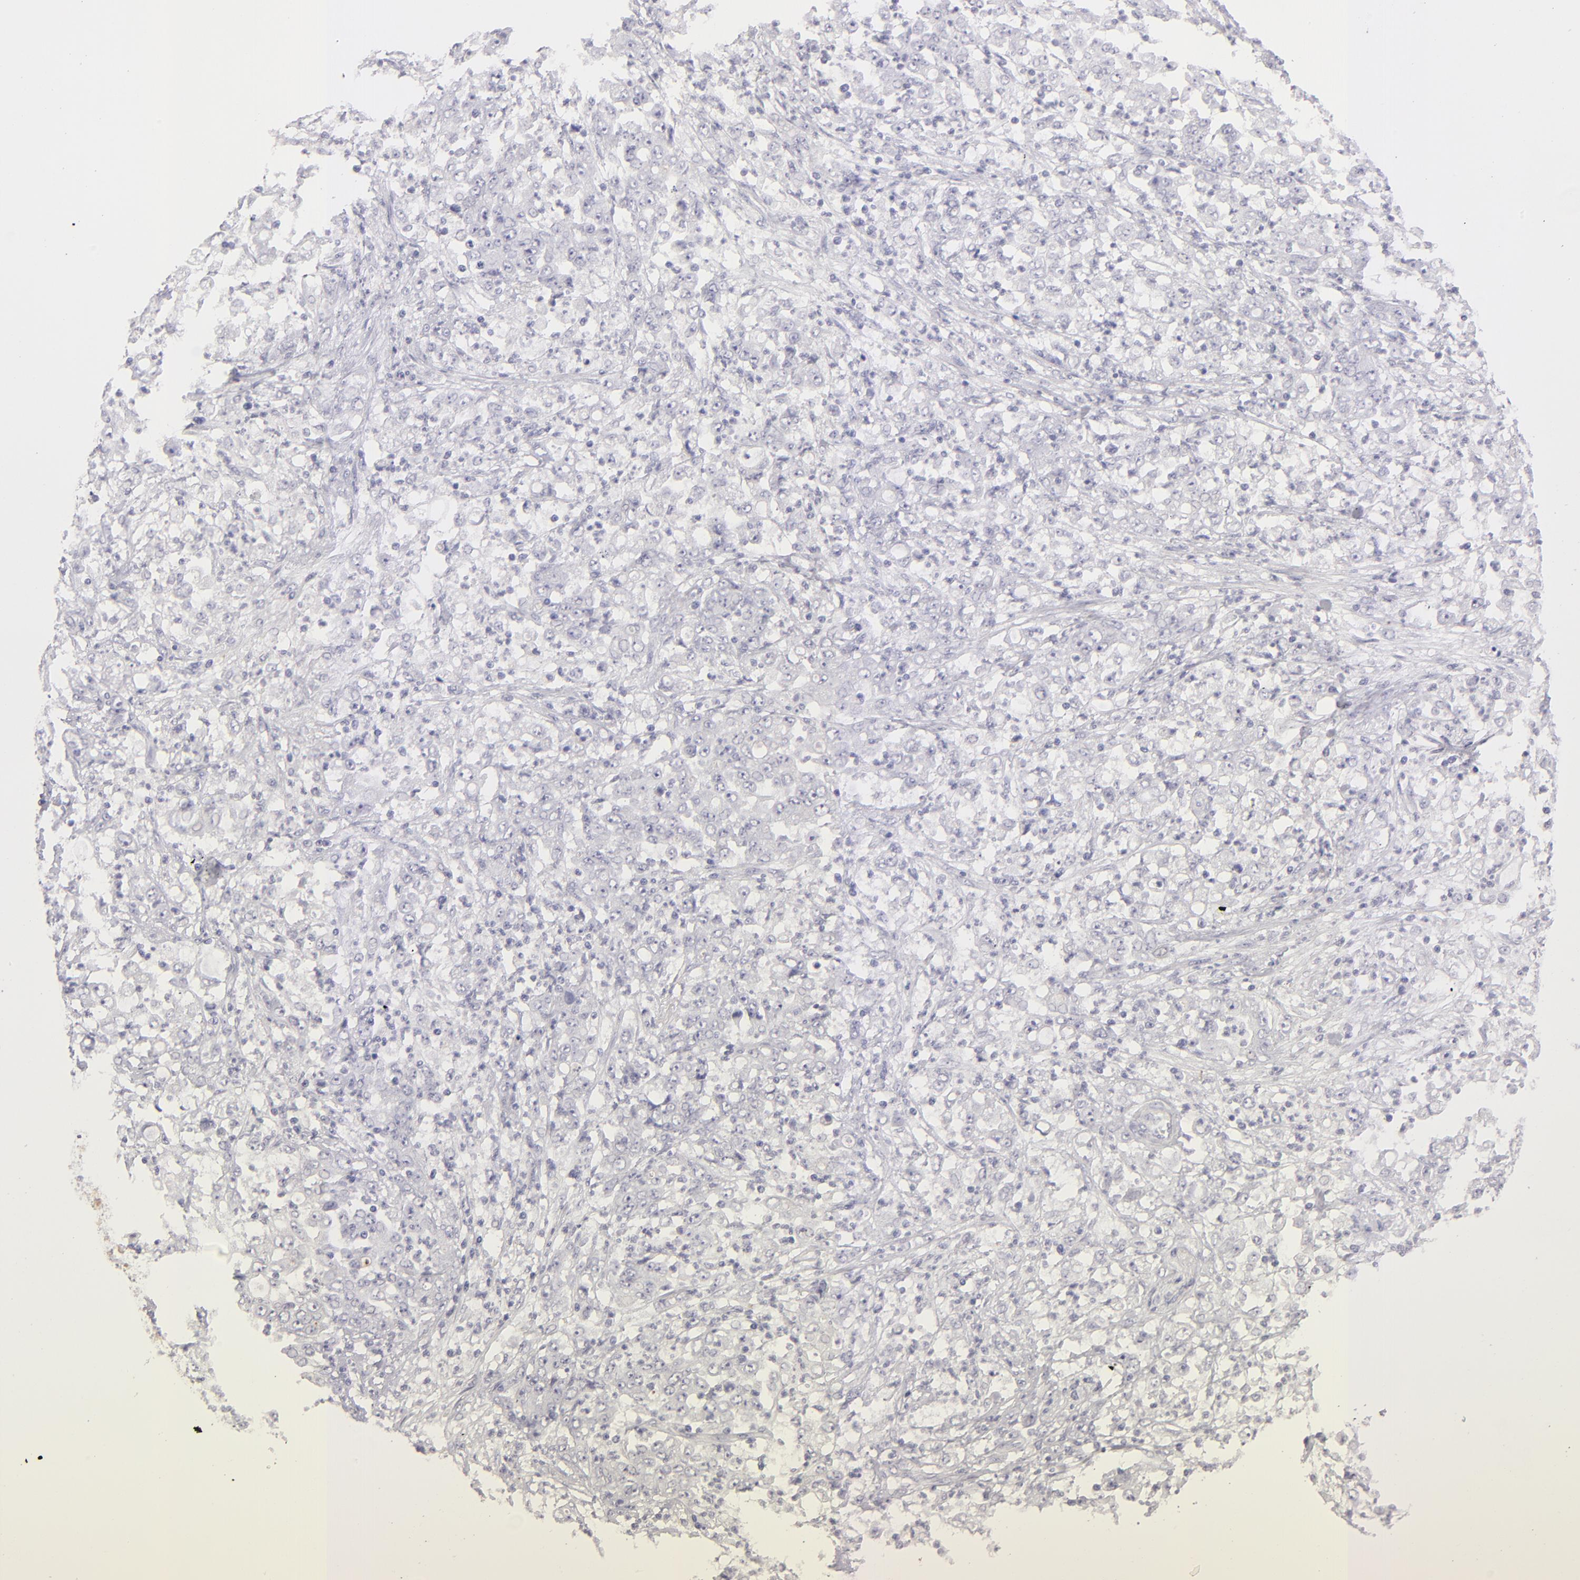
{"staining": {"intensity": "negative", "quantity": "none", "location": "none"}, "tissue": "stomach cancer", "cell_type": "Tumor cells", "image_type": "cancer", "snomed": [{"axis": "morphology", "description": "Adenocarcinoma, NOS"}, {"axis": "topography", "description": "Stomach, lower"}], "caption": "Human adenocarcinoma (stomach) stained for a protein using IHC demonstrates no staining in tumor cells.", "gene": "ABCC4", "patient": {"sex": "female", "age": 71}}